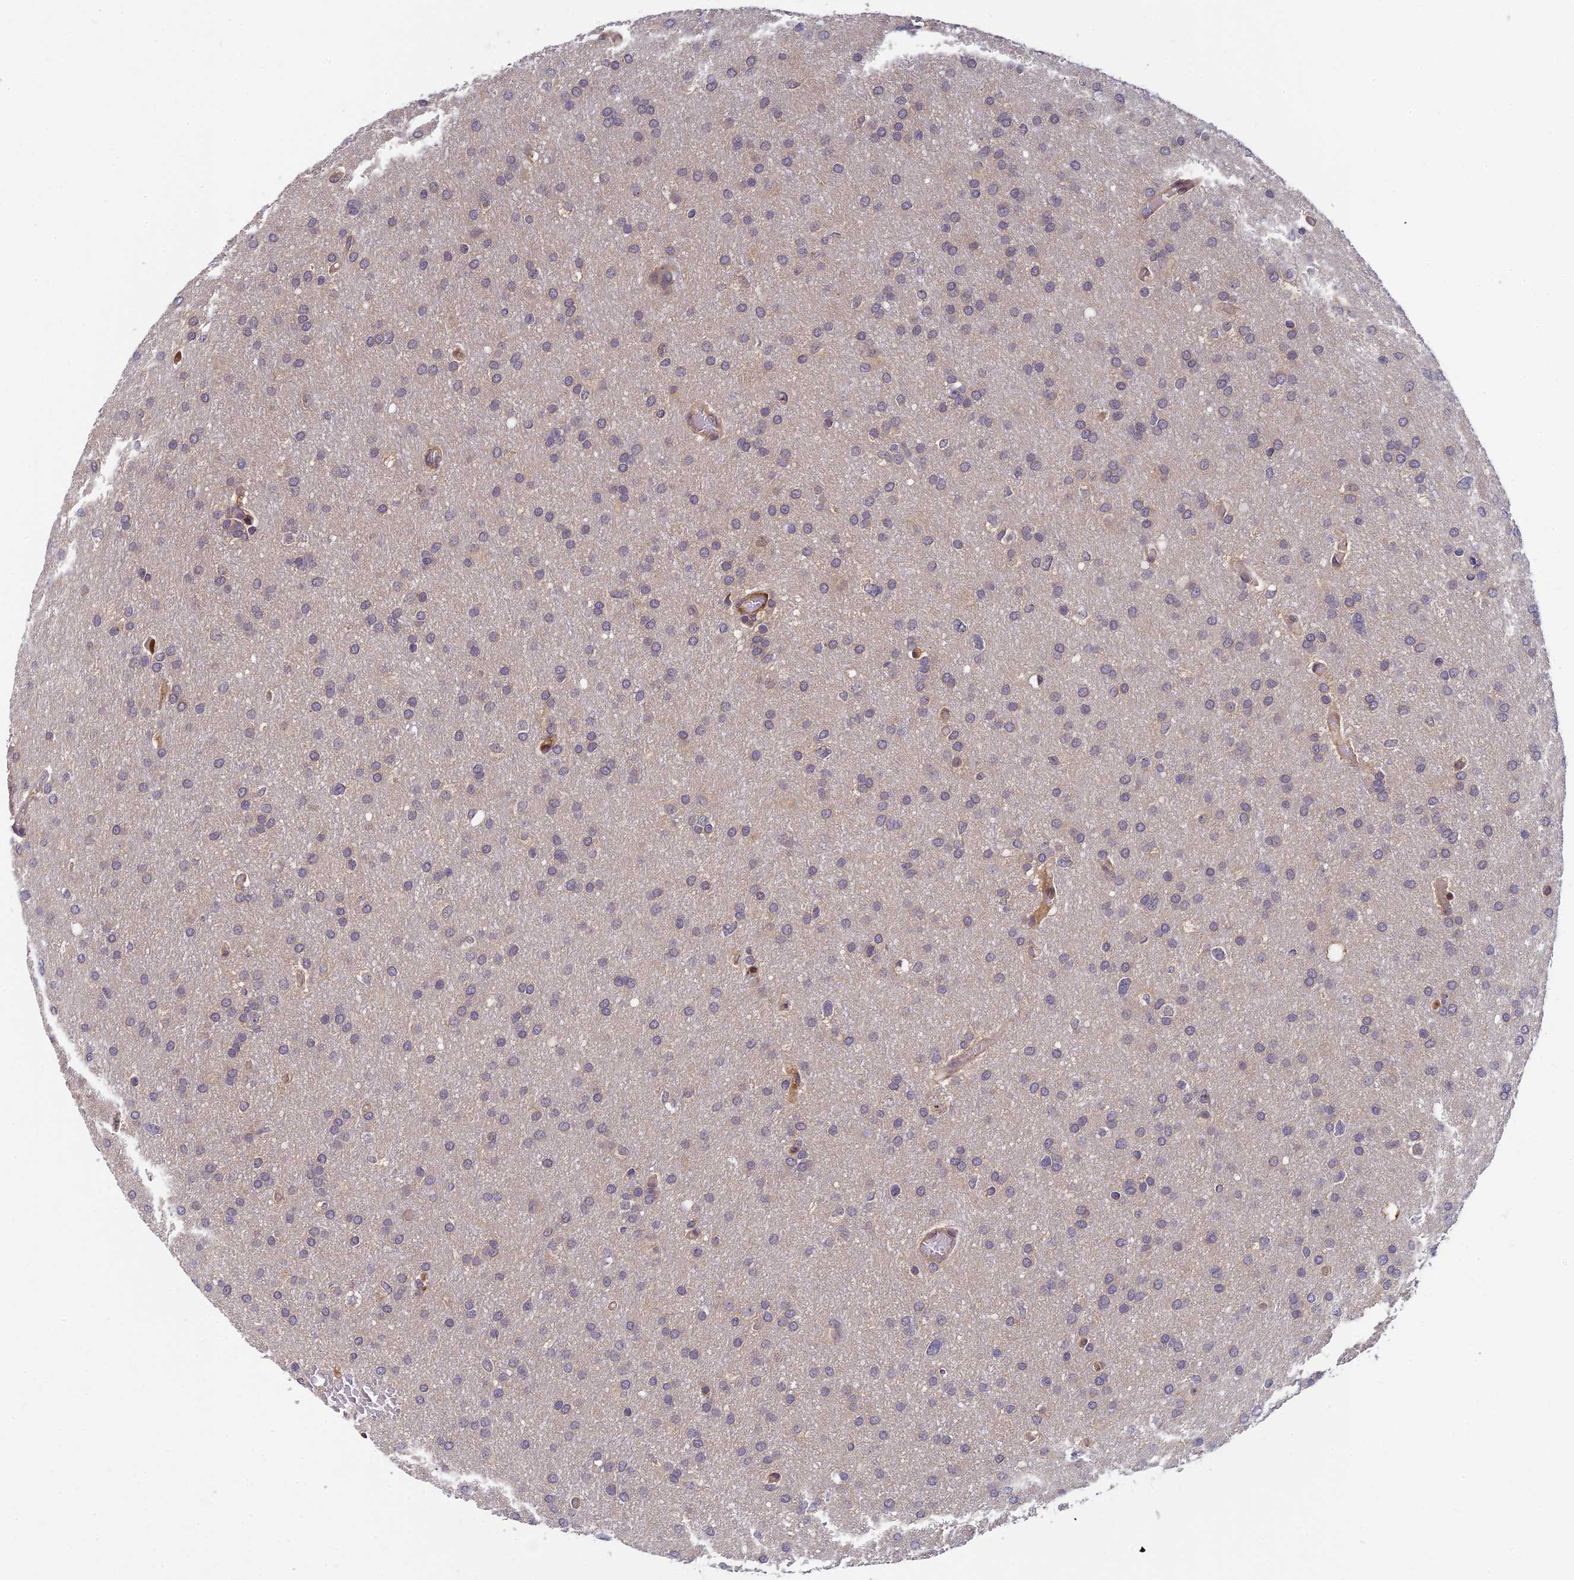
{"staining": {"intensity": "negative", "quantity": "none", "location": "none"}, "tissue": "glioma", "cell_type": "Tumor cells", "image_type": "cancer", "snomed": [{"axis": "morphology", "description": "Glioma, malignant, High grade"}, {"axis": "topography", "description": "Cerebral cortex"}], "caption": "Malignant glioma (high-grade) was stained to show a protein in brown. There is no significant positivity in tumor cells.", "gene": "PIKFYVE", "patient": {"sex": "female", "age": 36}}